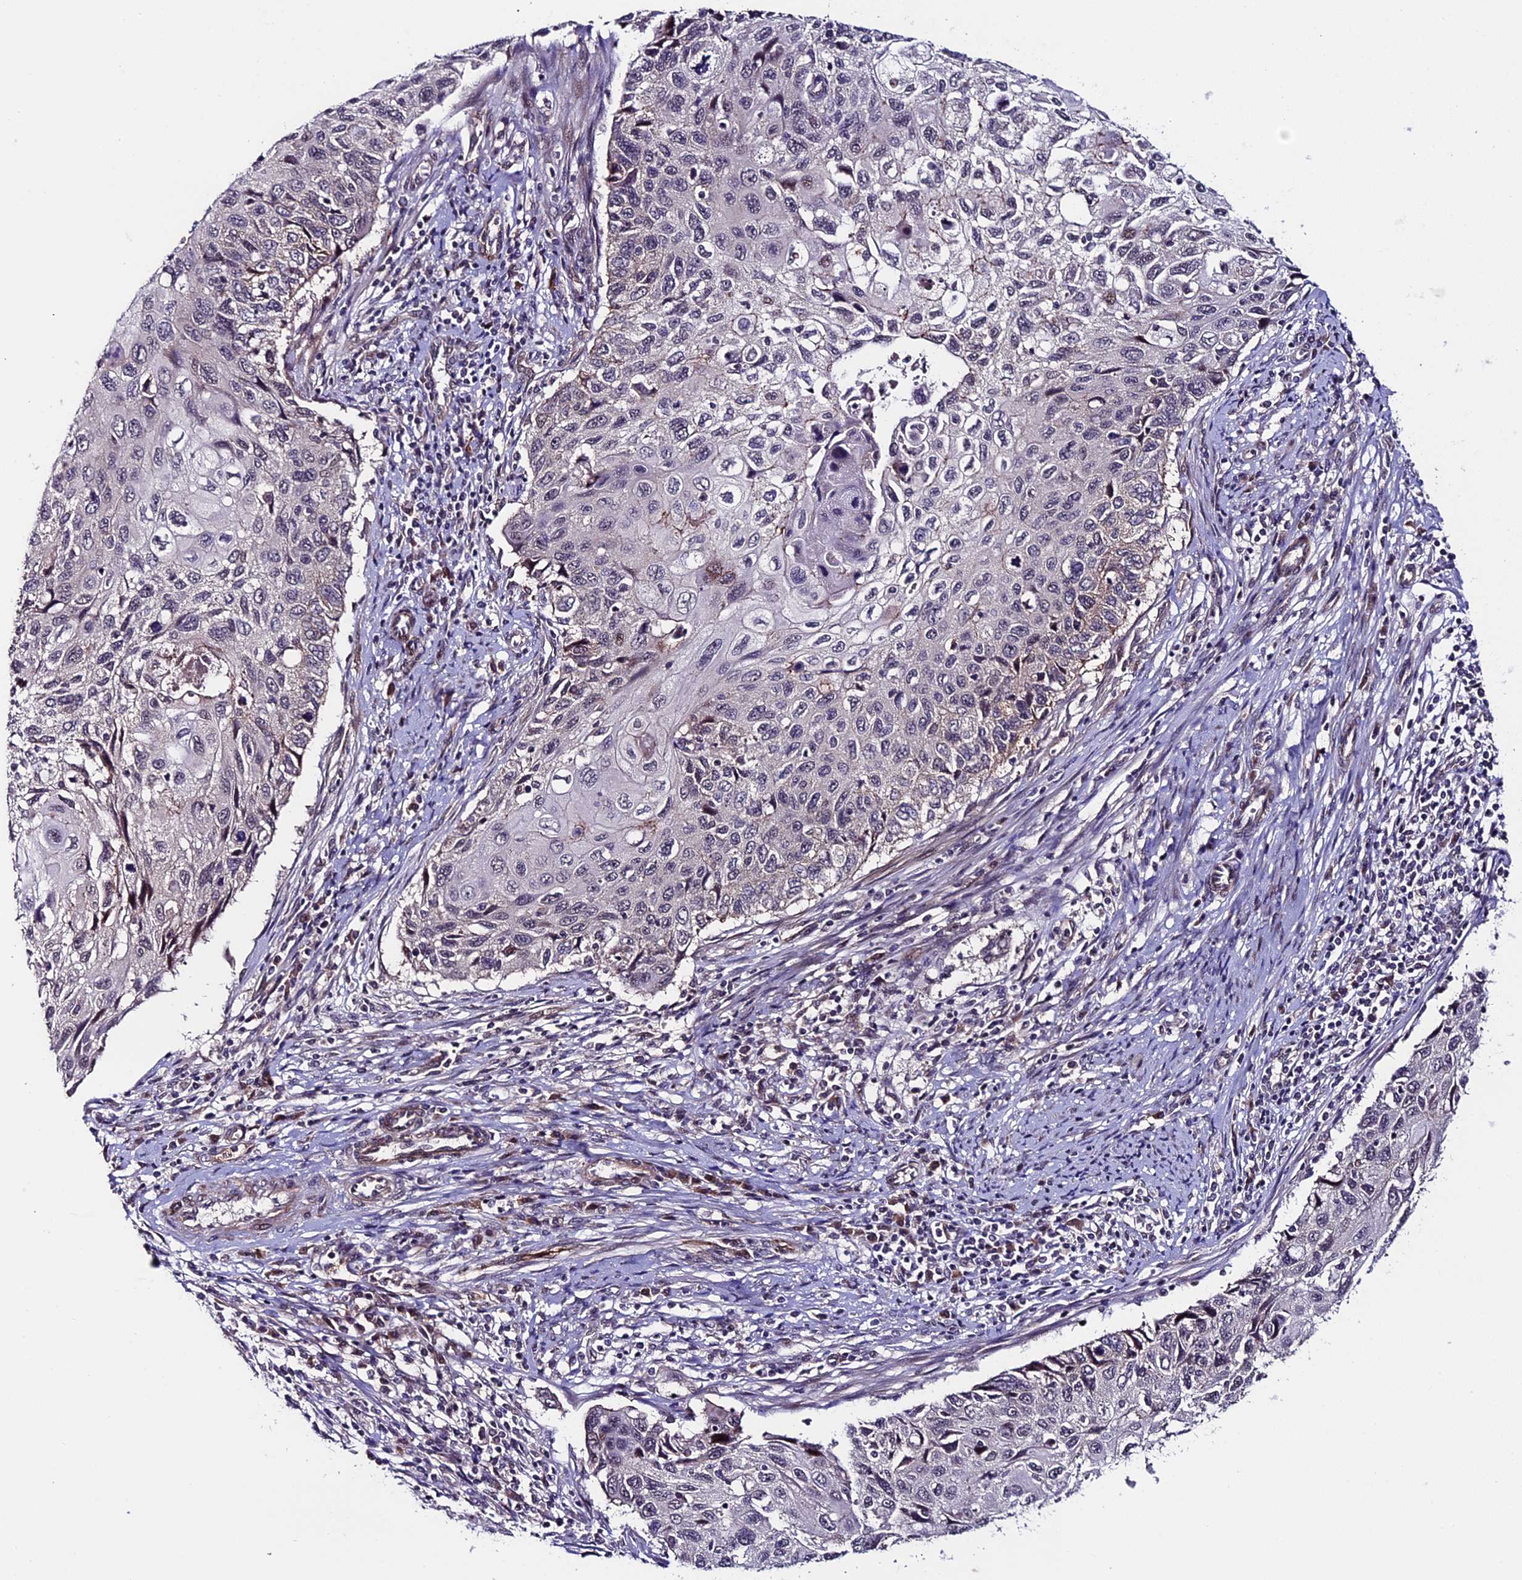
{"staining": {"intensity": "negative", "quantity": "none", "location": "none"}, "tissue": "cervical cancer", "cell_type": "Tumor cells", "image_type": "cancer", "snomed": [{"axis": "morphology", "description": "Squamous cell carcinoma, NOS"}, {"axis": "topography", "description": "Cervix"}], "caption": "The micrograph displays no significant positivity in tumor cells of cervical cancer.", "gene": "SIPA1L3", "patient": {"sex": "female", "age": 70}}